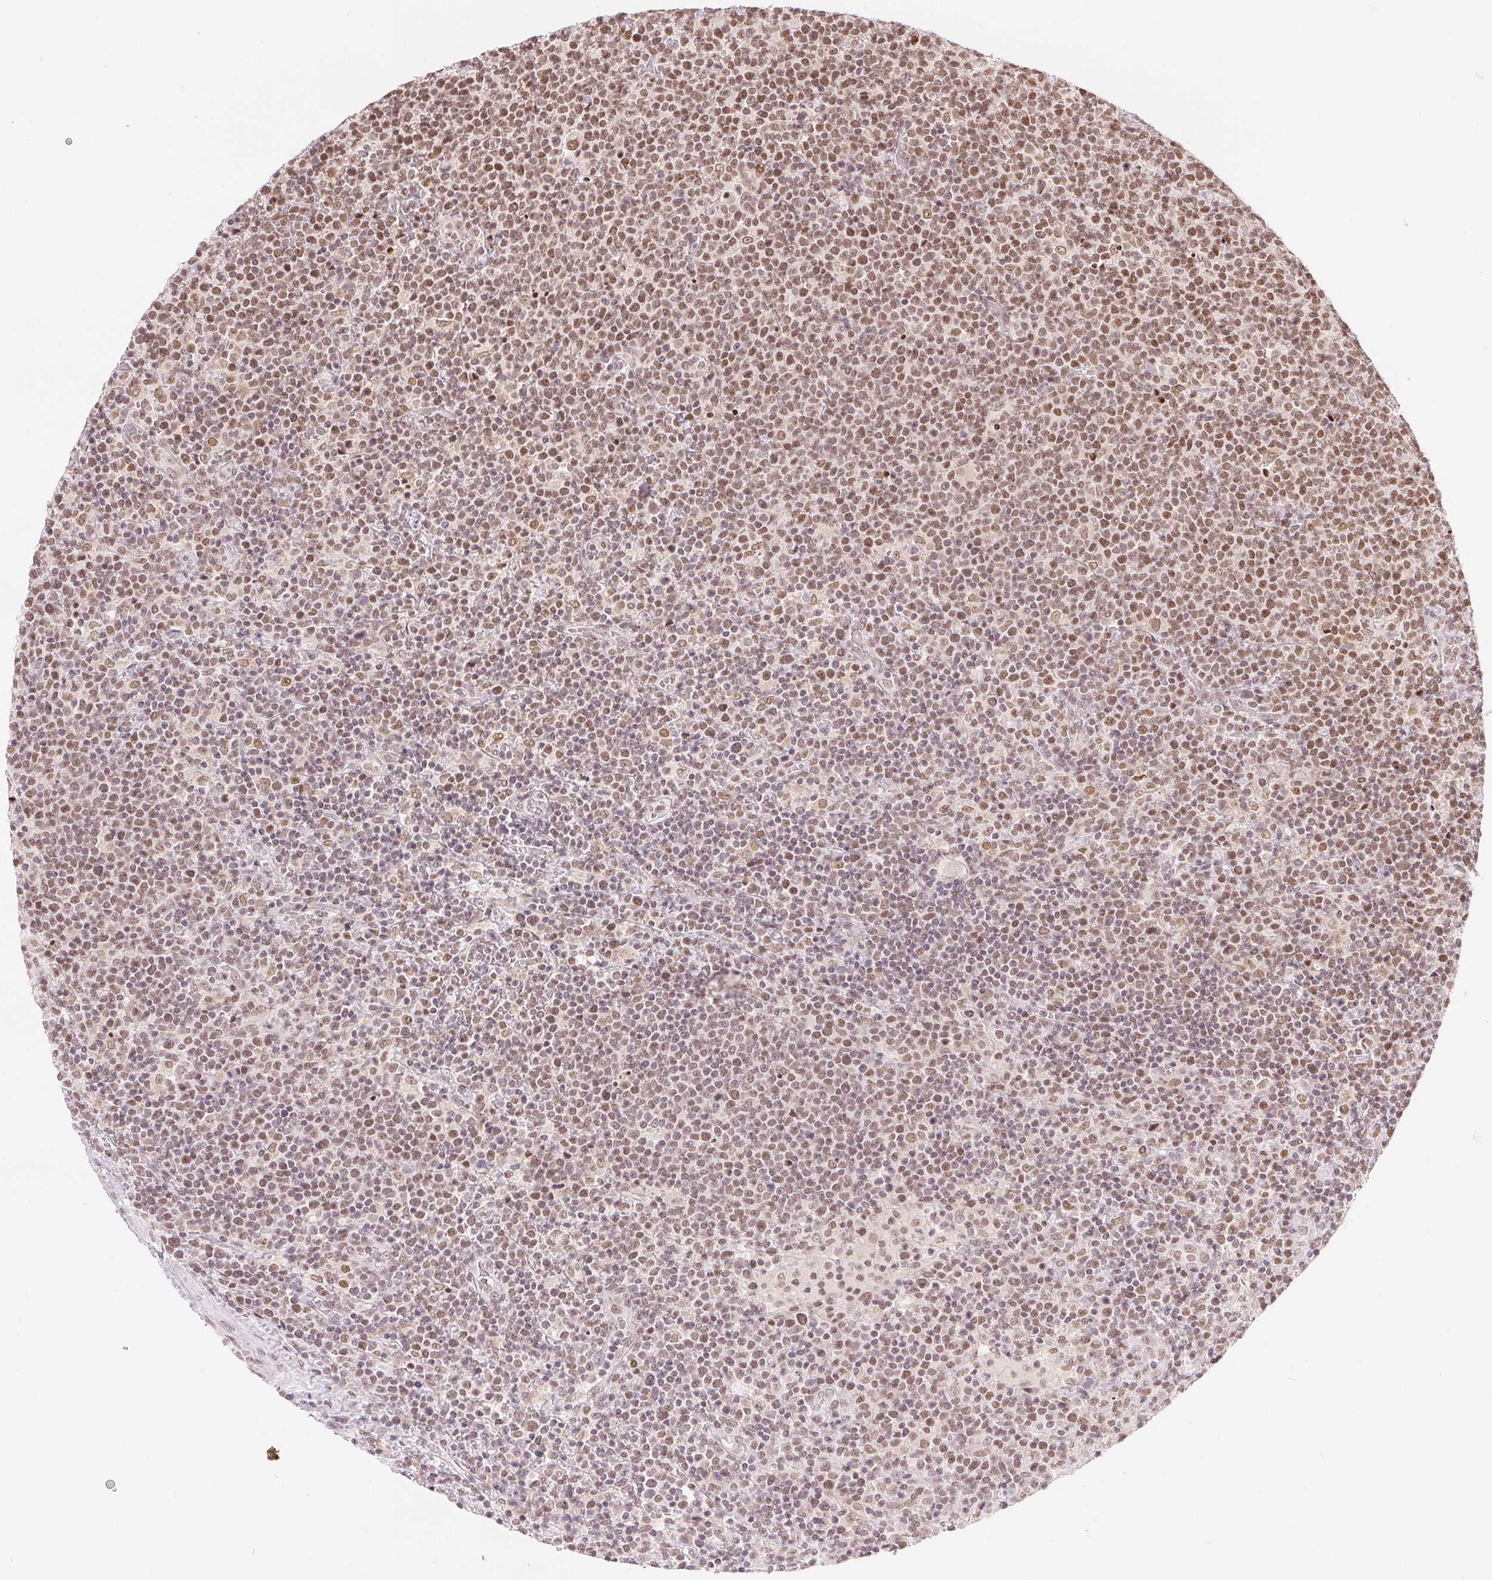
{"staining": {"intensity": "moderate", "quantity": ">75%", "location": "nuclear"}, "tissue": "lymphoma", "cell_type": "Tumor cells", "image_type": "cancer", "snomed": [{"axis": "morphology", "description": "Malignant lymphoma, non-Hodgkin's type, High grade"}, {"axis": "topography", "description": "Lymph node"}], "caption": "High-magnification brightfield microscopy of high-grade malignant lymphoma, non-Hodgkin's type stained with DAB (3,3'-diaminobenzidine) (brown) and counterstained with hematoxylin (blue). tumor cells exhibit moderate nuclear staining is seen in approximately>75% of cells.", "gene": "DEK", "patient": {"sex": "male", "age": 61}}